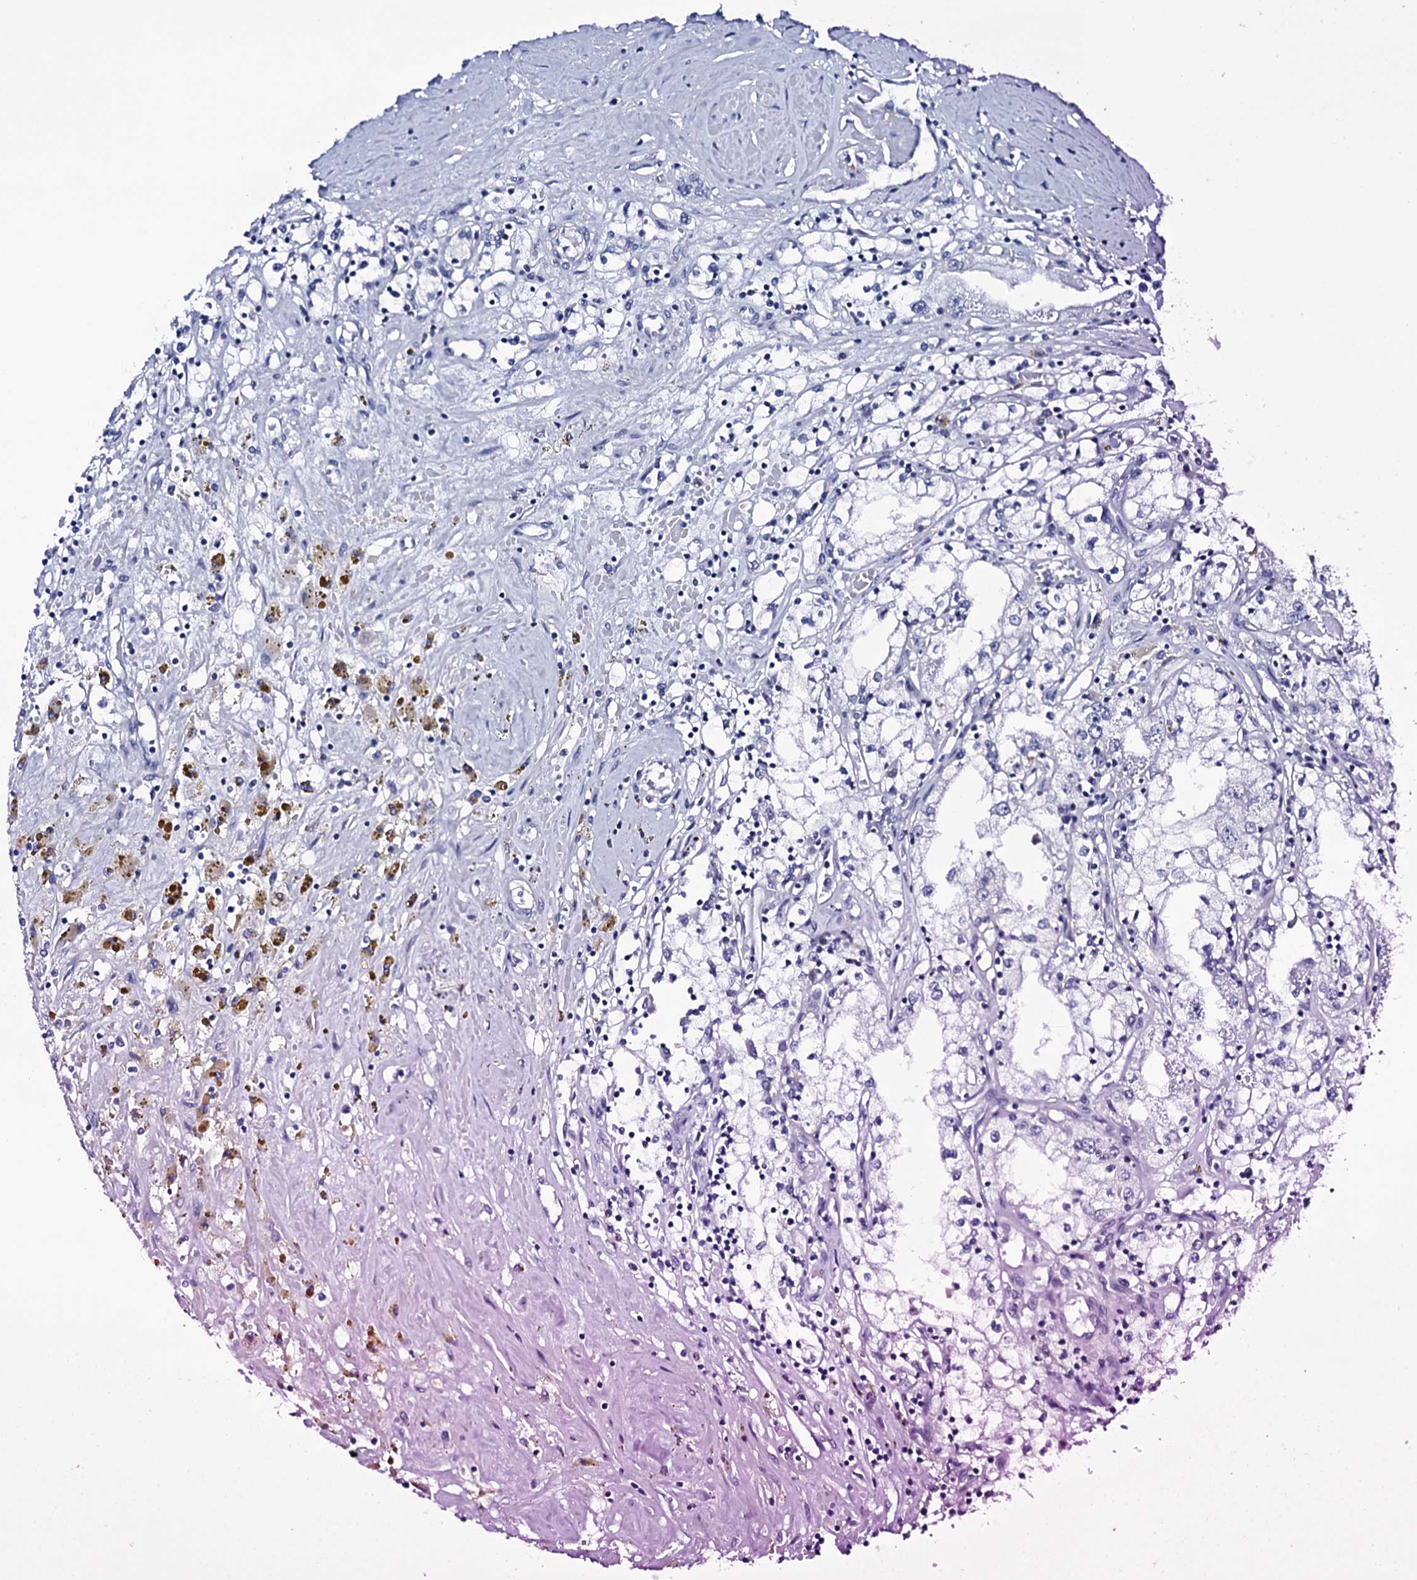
{"staining": {"intensity": "negative", "quantity": "none", "location": "none"}, "tissue": "renal cancer", "cell_type": "Tumor cells", "image_type": "cancer", "snomed": [{"axis": "morphology", "description": "Adenocarcinoma, NOS"}, {"axis": "topography", "description": "Kidney"}], "caption": "Immunohistochemistry (IHC) micrograph of human renal cancer (adenocarcinoma) stained for a protein (brown), which exhibits no staining in tumor cells.", "gene": "ITPRID2", "patient": {"sex": "male", "age": 56}}